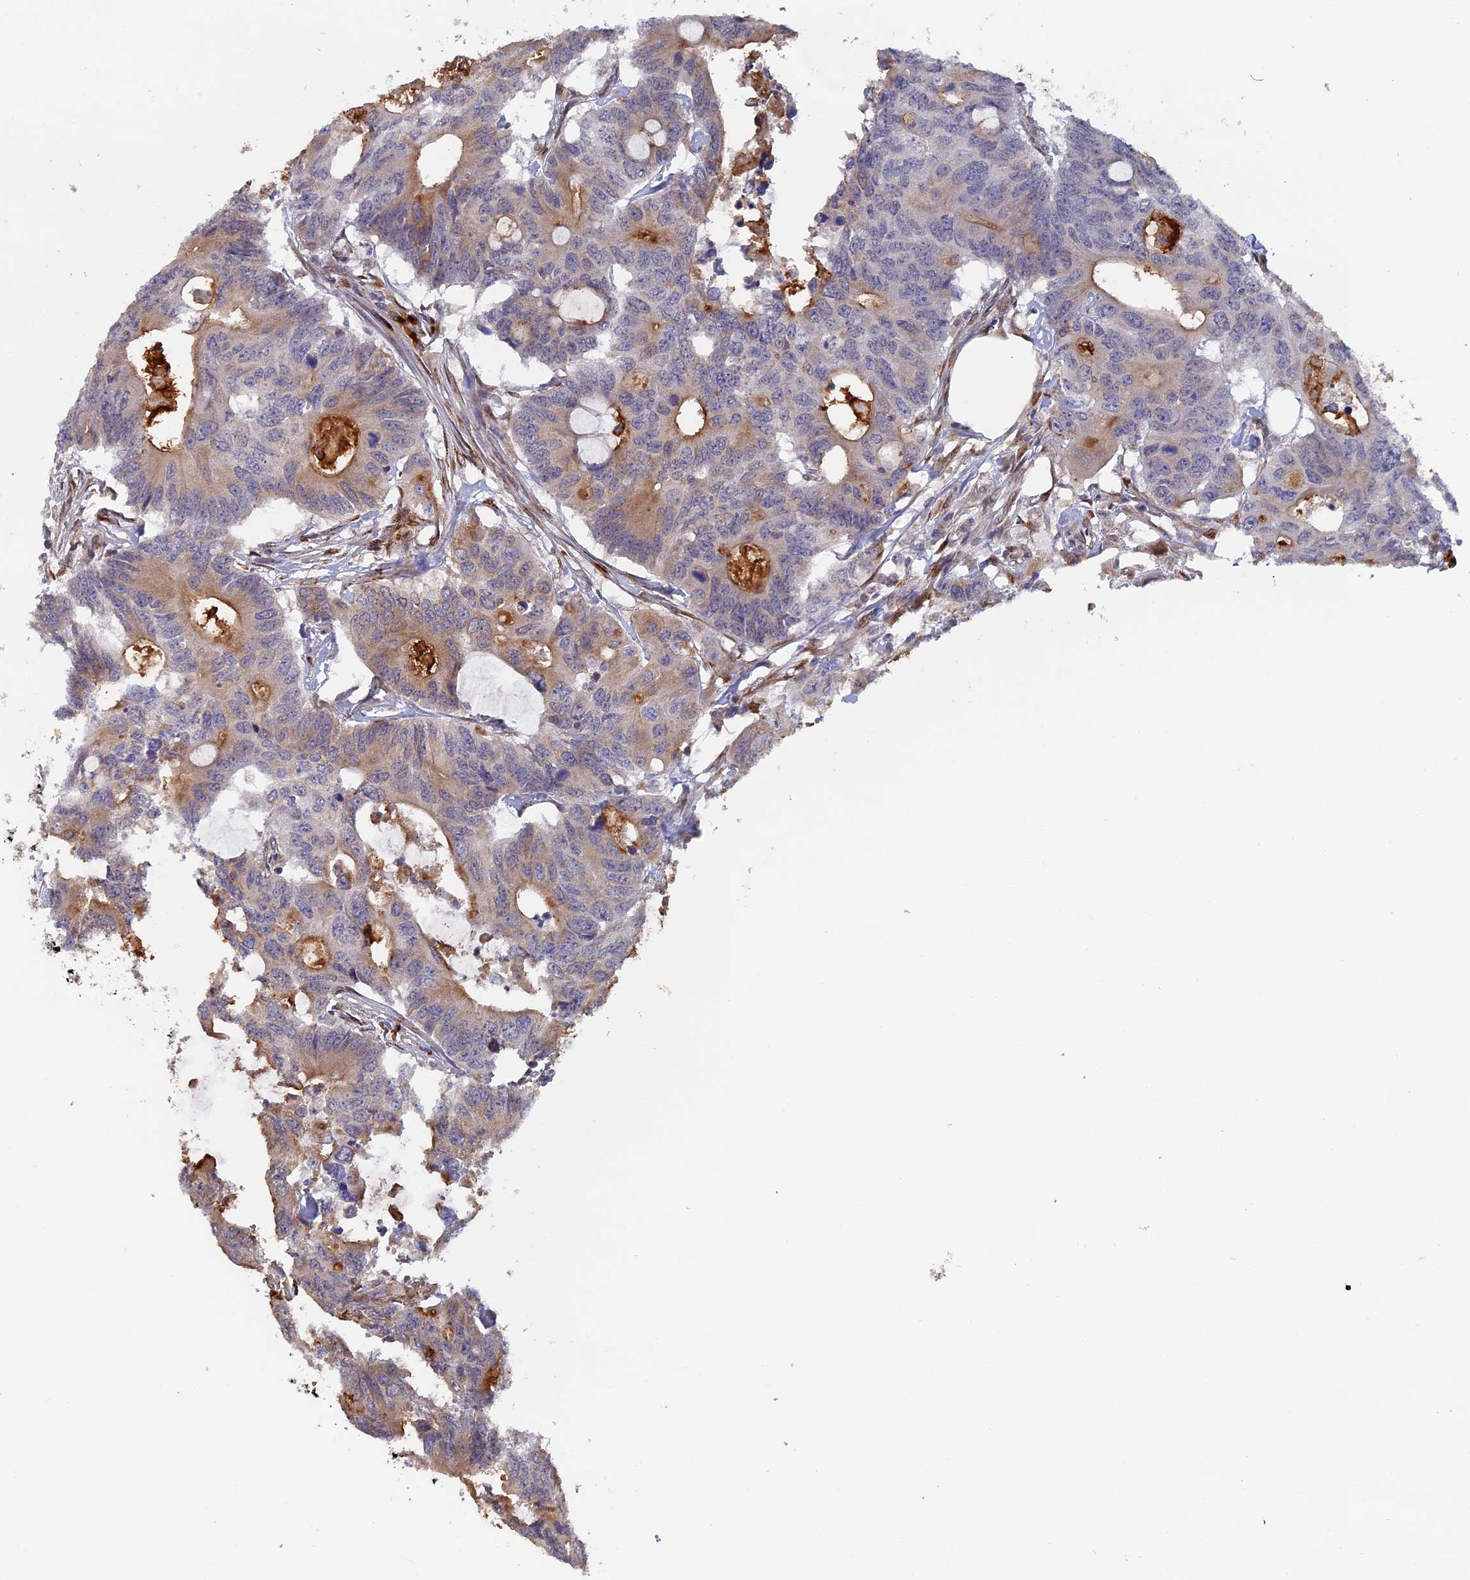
{"staining": {"intensity": "weak", "quantity": "25%-75%", "location": "cytoplasmic/membranous"}, "tissue": "colorectal cancer", "cell_type": "Tumor cells", "image_type": "cancer", "snomed": [{"axis": "morphology", "description": "Adenocarcinoma, NOS"}, {"axis": "topography", "description": "Colon"}], "caption": "This micrograph shows adenocarcinoma (colorectal) stained with immunohistochemistry to label a protein in brown. The cytoplasmic/membranous of tumor cells show weak positivity for the protein. Nuclei are counter-stained blue.", "gene": "SNX17", "patient": {"sex": "male", "age": 71}}